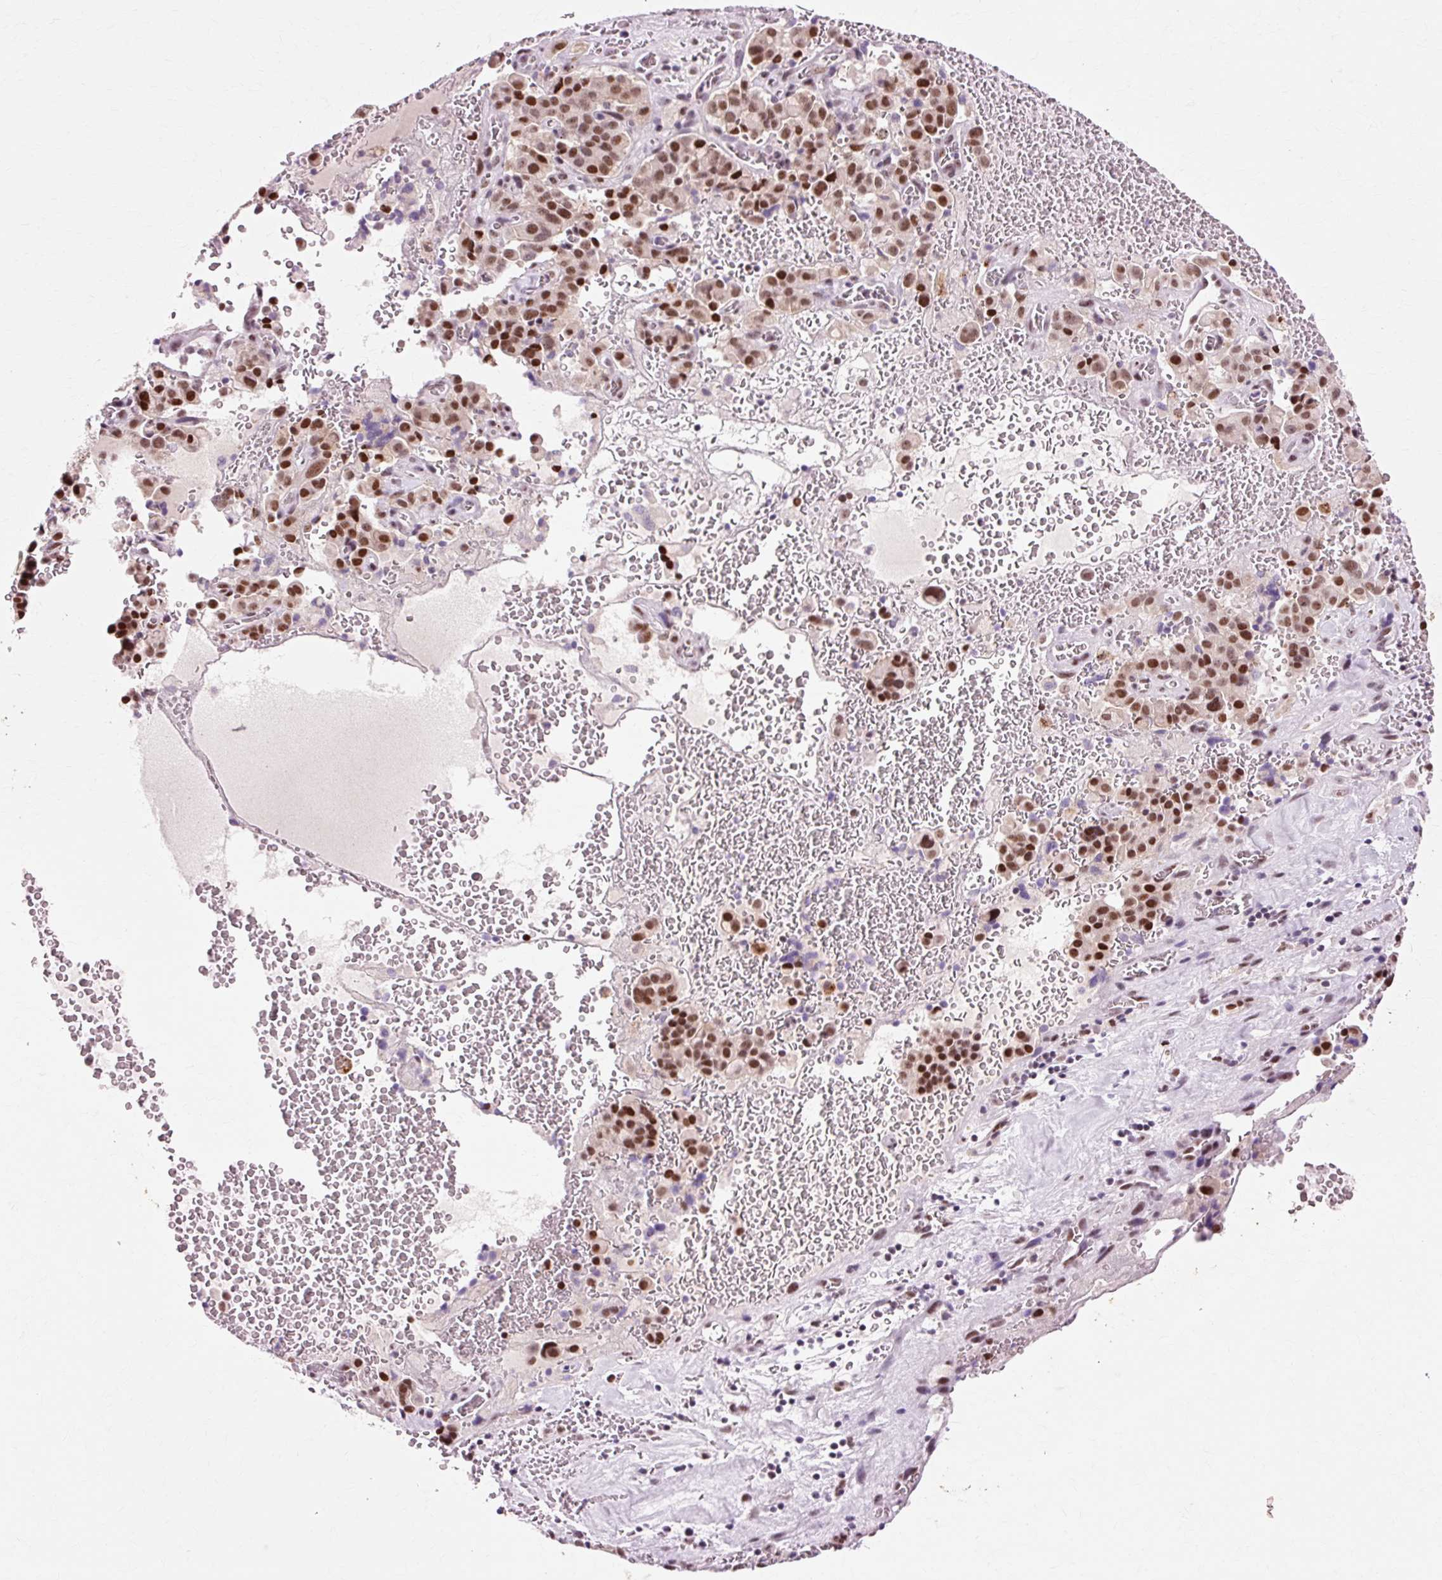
{"staining": {"intensity": "strong", "quantity": ">75%", "location": "nuclear"}, "tissue": "pancreatic cancer", "cell_type": "Tumor cells", "image_type": "cancer", "snomed": [{"axis": "morphology", "description": "Adenocarcinoma, NOS"}, {"axis": "topography", "description": "Pancreas"}], "caption": "IHC (DAB) staining of pancreatic cancer exhibits strong nuclear protein positivity in approximately >75% of tumor cells.", "gene": "MACROD2", "patient": {"sex": "male", "age": 65}}